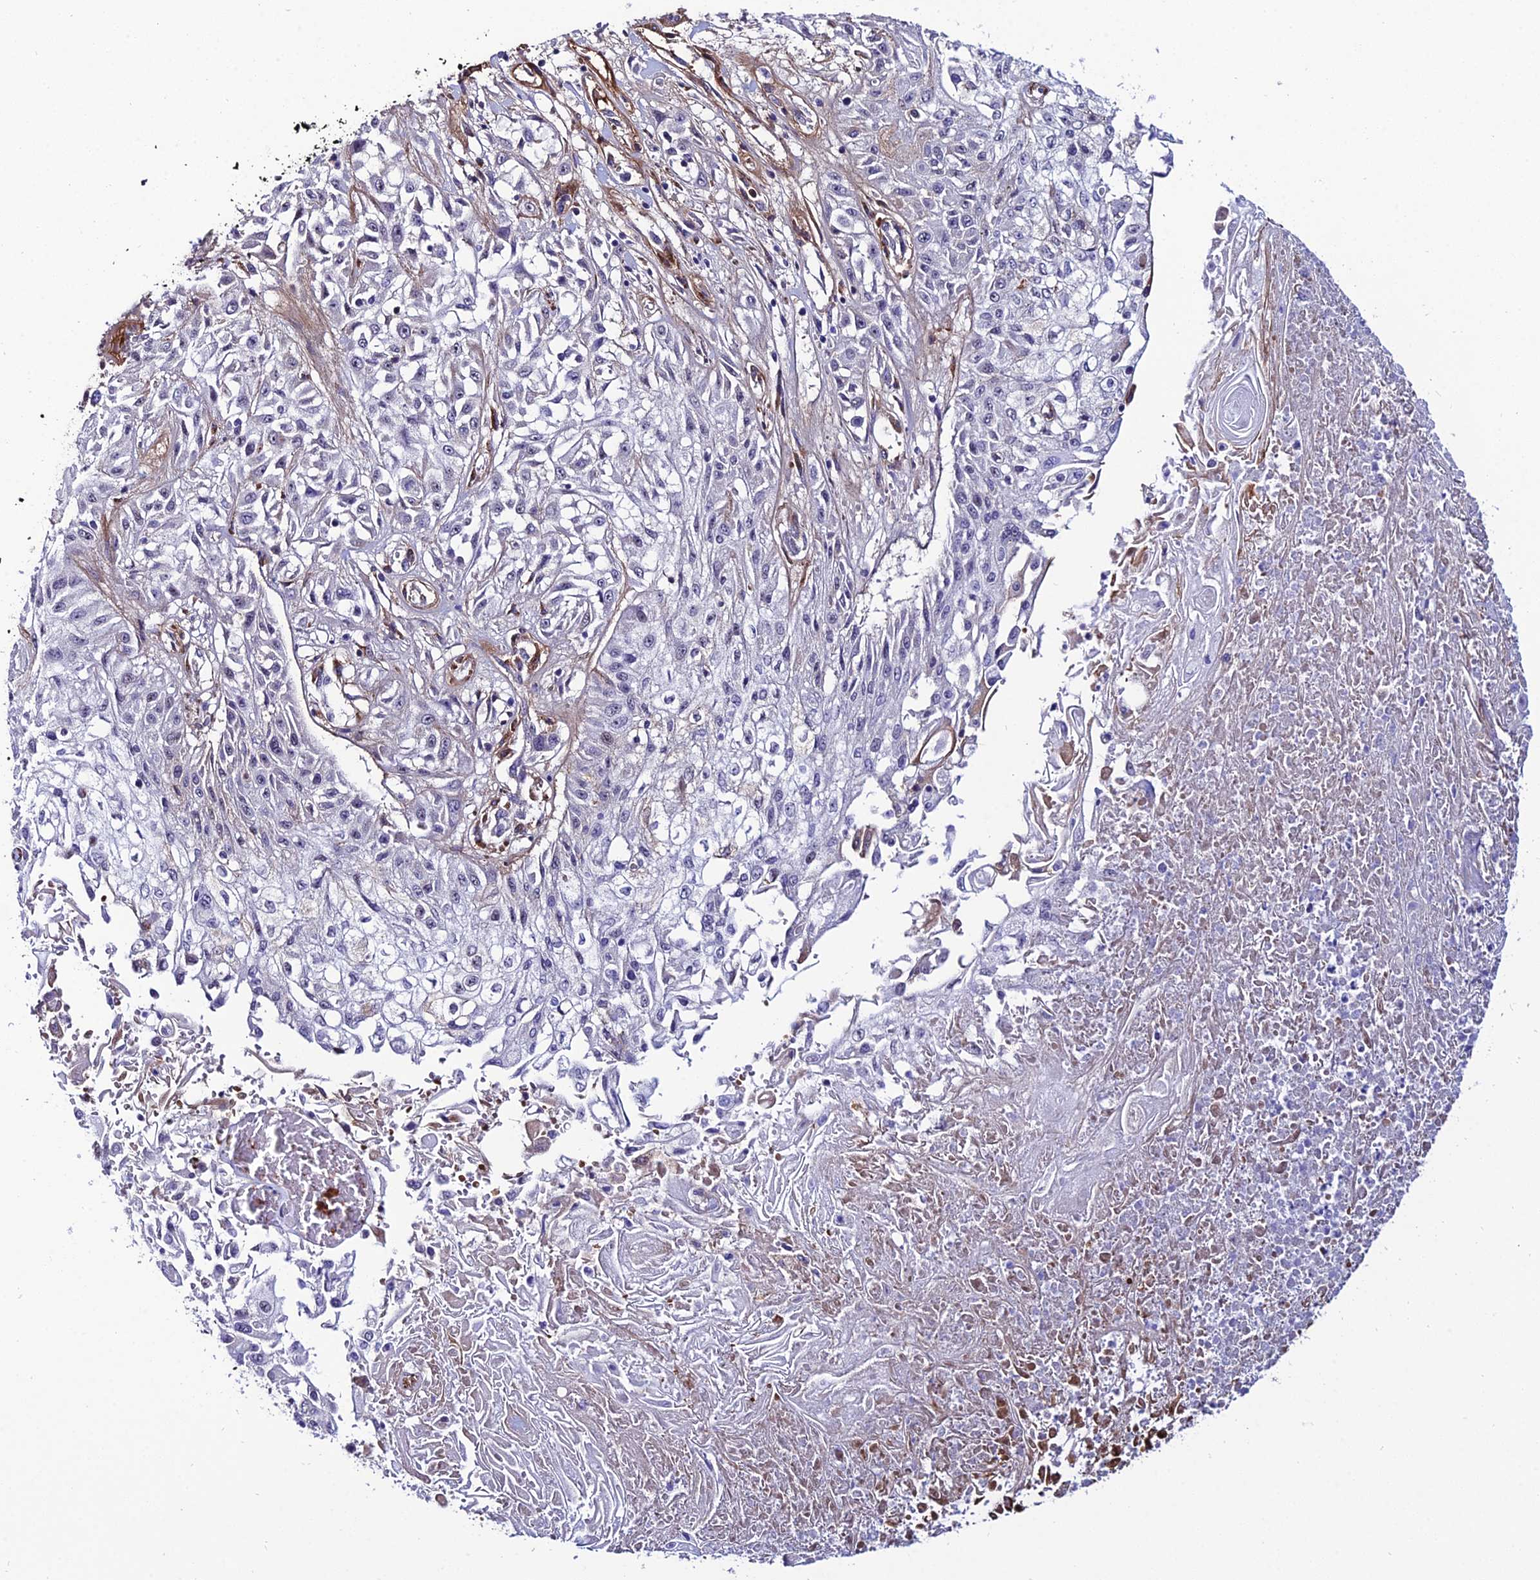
{"staining": {"intensity": "negative", "quantity": "none", "location": "none"}, "tissue": "skin cancer", "cell_type": "Tumor cells", "image_type": "cancer", "snomed": [{"axis": "morphology", "description": "Squamous cell carcinoma, NOS"}, {"axis": "morphology", "description": "Squamous cell carcinoma, metastatic, NOS"}, {"axis": "topography", "description": "Skin"}, {"axis": "topography", "description": "Lymph node"}], "caption": "This is a histopathology image of immunohistochemistry (IHC) staining of skin cancer, which shows no expression in tumor cells. (DAB immunohistochemistry visualized using brightfield microscopy, high magnification).", "gene": "SYT15", "patient": {"sex": "male", "age": 75}}